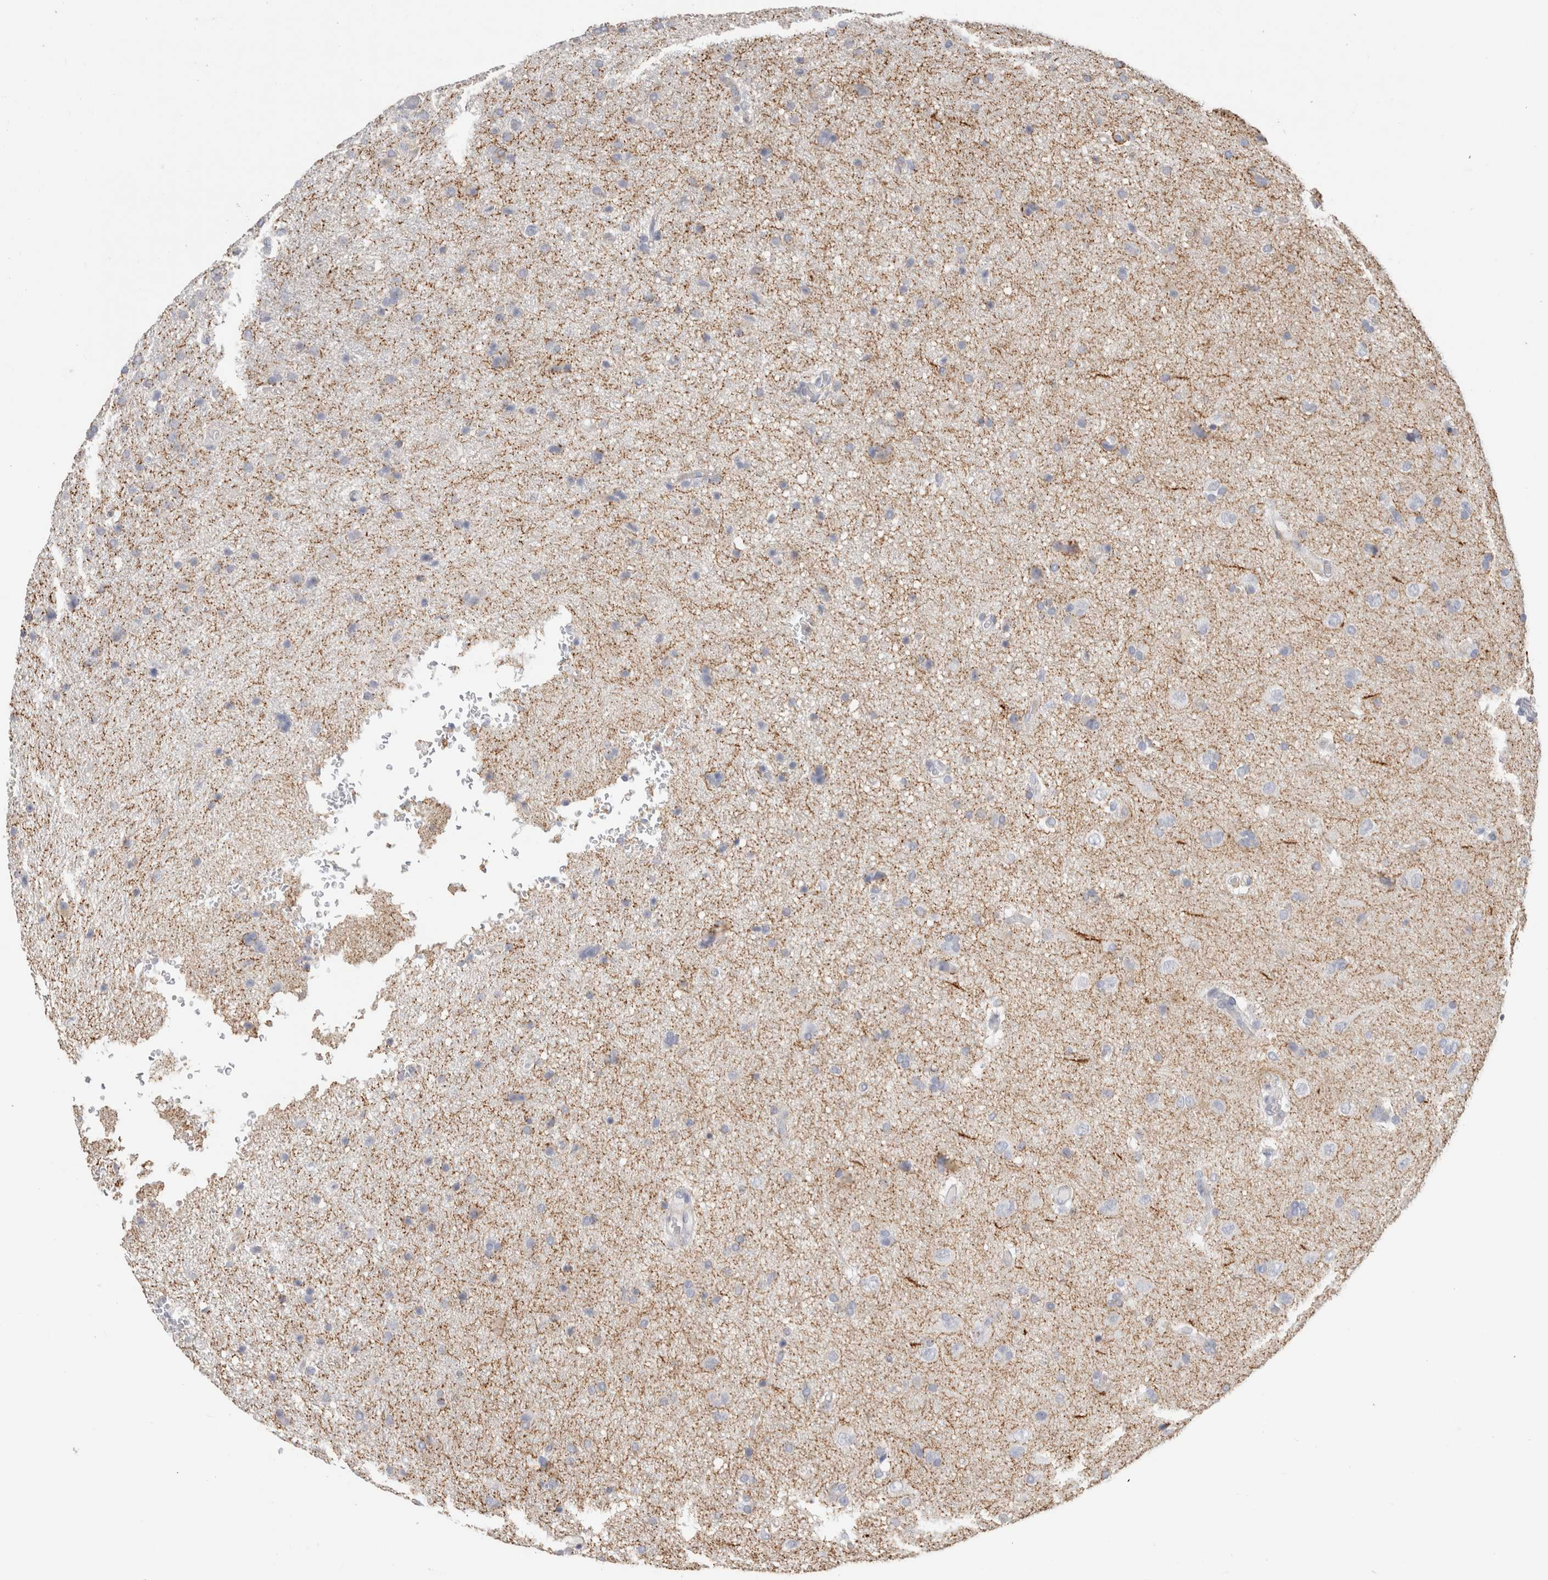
{"staining": {"intensity": "negative", "quantity": "none", "location": "none"}, "tissue": "glioma", "cell_type": "Tumor cells", "image_type": "cancer", "snomed": [{"axis": "morphology", "description": "Glioma, malignant, High grade"}, {"axis": "topography", "description": "Brain"}], "caption": "Photomicrograph shows no significant protein expression in tumor cells of glioma. The staining was performed using DAB to visualize the protein expression in brown, while the nuclei were stained in blue with hematoxylin (Magnification: 20x).", "gene": "SLC6A1", "patient": {"sex": "male", "age": 72}}